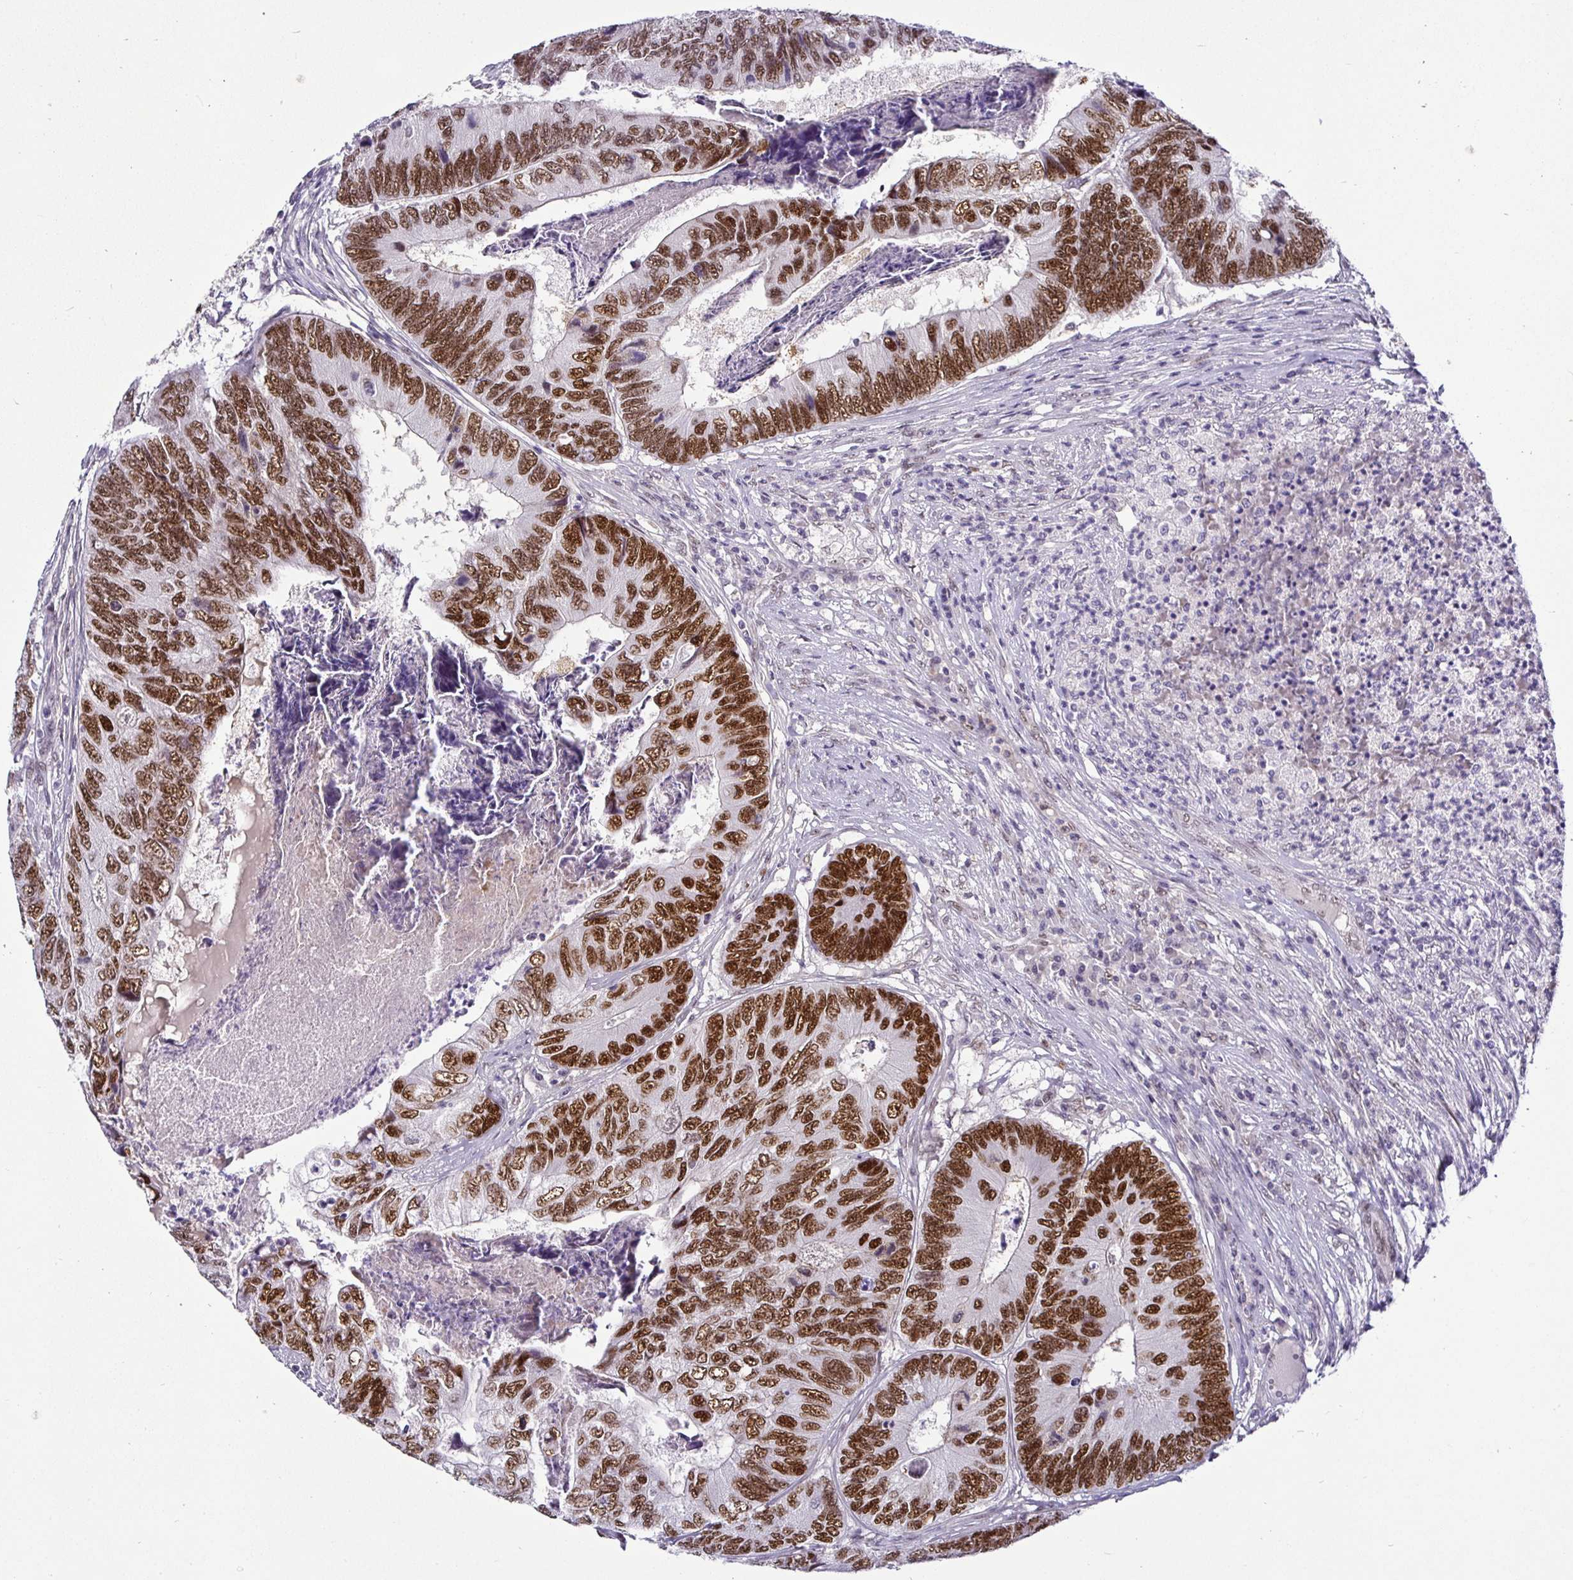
{"staining": {"intensity": "strong", "quantity": ">75%", "location": "nuclear"}, "tissue": "colorectal cancer", "cell_type": "Tumor cells", "image_type": "cancer", "snomed": [{"axis": "morphology", "description": "Adenocarcinoma, NOS"}, {"axis": "topography", "description": "Colon"}], "caption": "Human colorectal cancer (adenocarcinoma) stained with a brown dye displays strong nuclear positive positivity in approximately >75% of tumor cells.", "gene": "NUP188", "patient": {"sex": "female", "age": 67}}